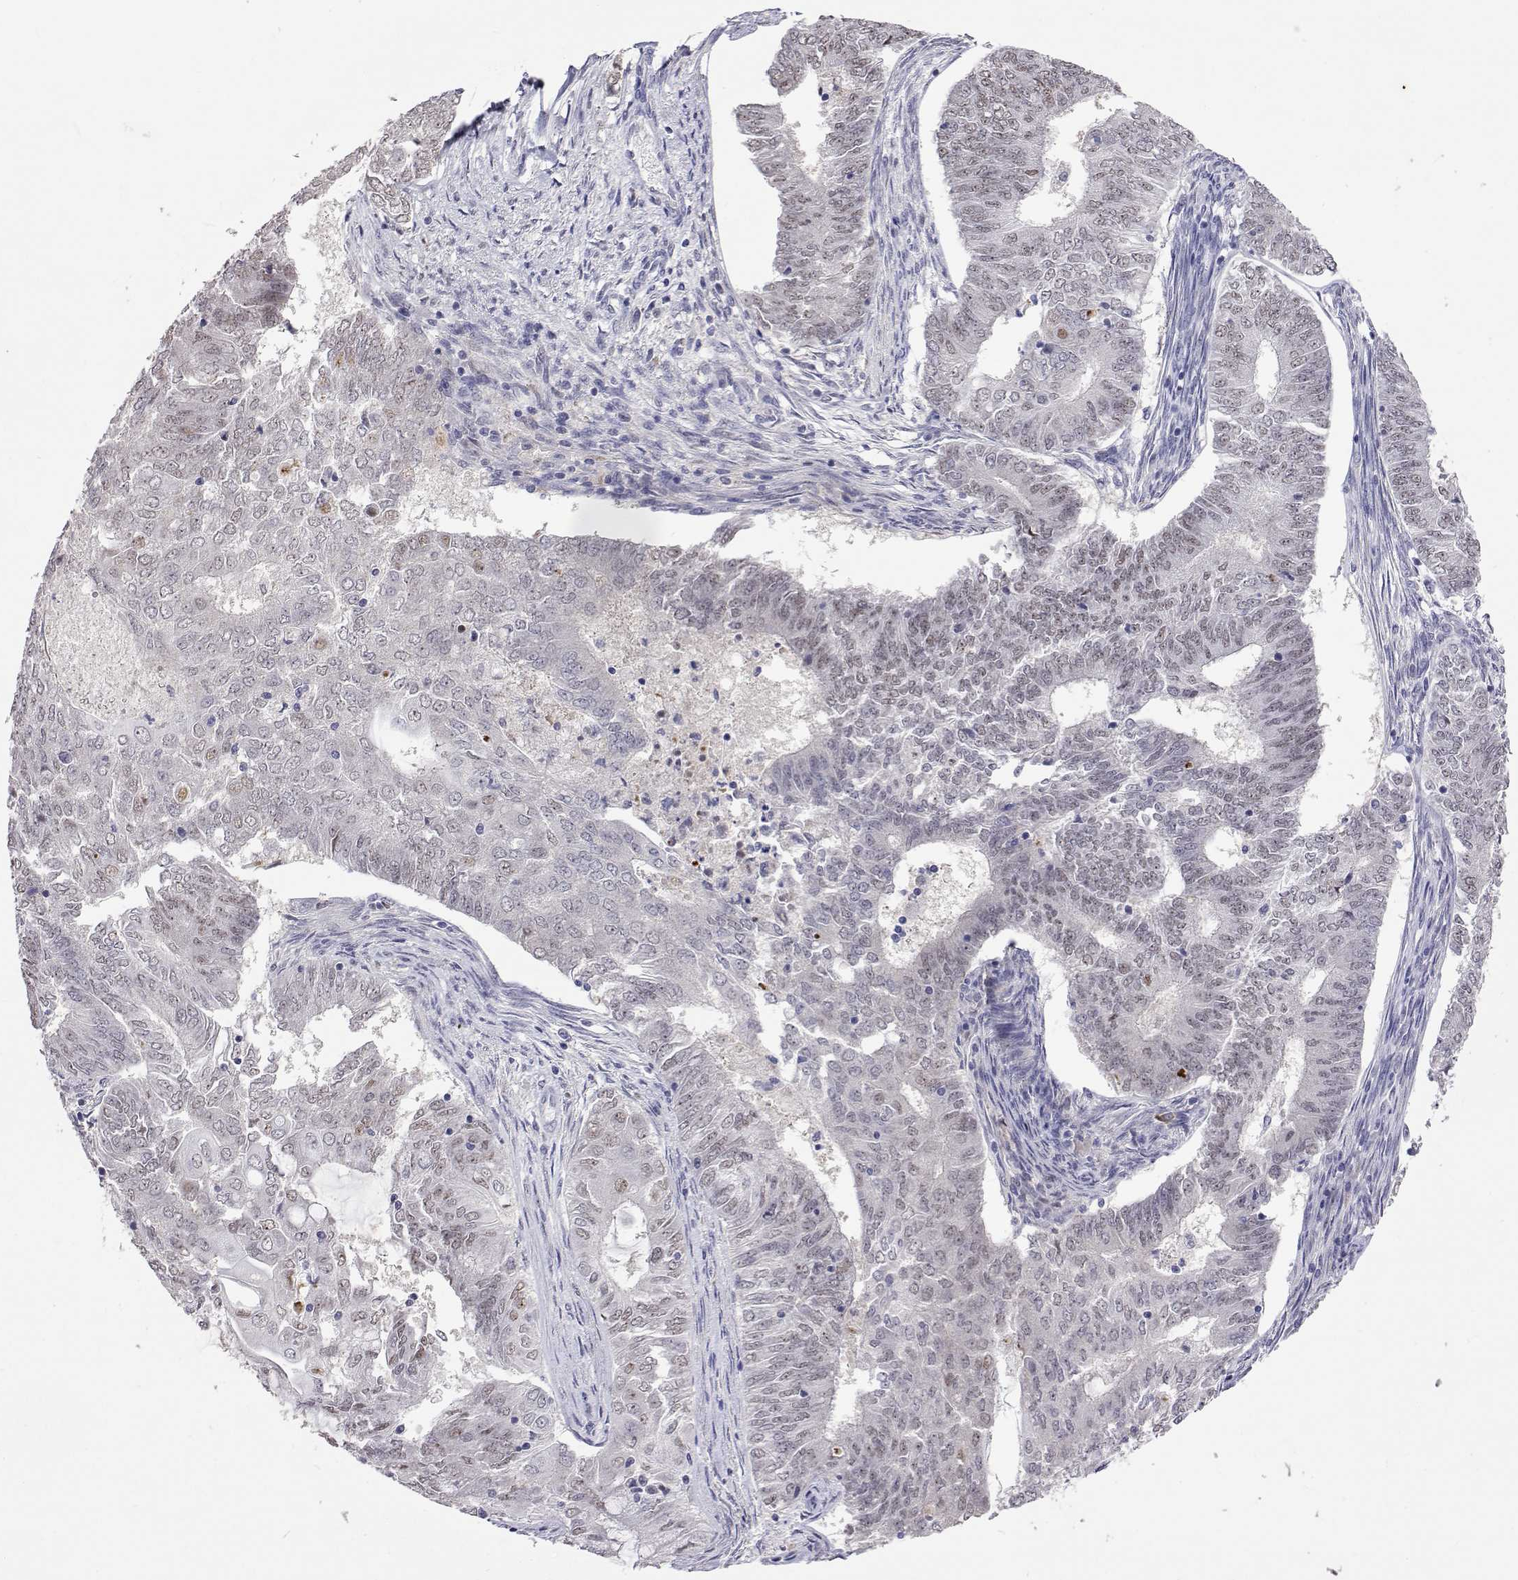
{"staining": {"intensity": "weak", "quantity": "<25%", "location": "nuclear"}, "tissue": "endometrial cancer", "cell_type": "Tumor cells", "image_type": "cancer", "snomed": [{"axis": "morphology", "description": "Adenocarcinoma, NOS"}, {"axis": "topography", "description": "Endometrium"}], "caption": "A high-resolution histopathology image shows IHC staining of endometrial cancer (adenocarcinoma), which displays no significant positivity in tumor cells.", "gene": "HNRNPA0", "patient": {"sex": "female", "age": 62}}